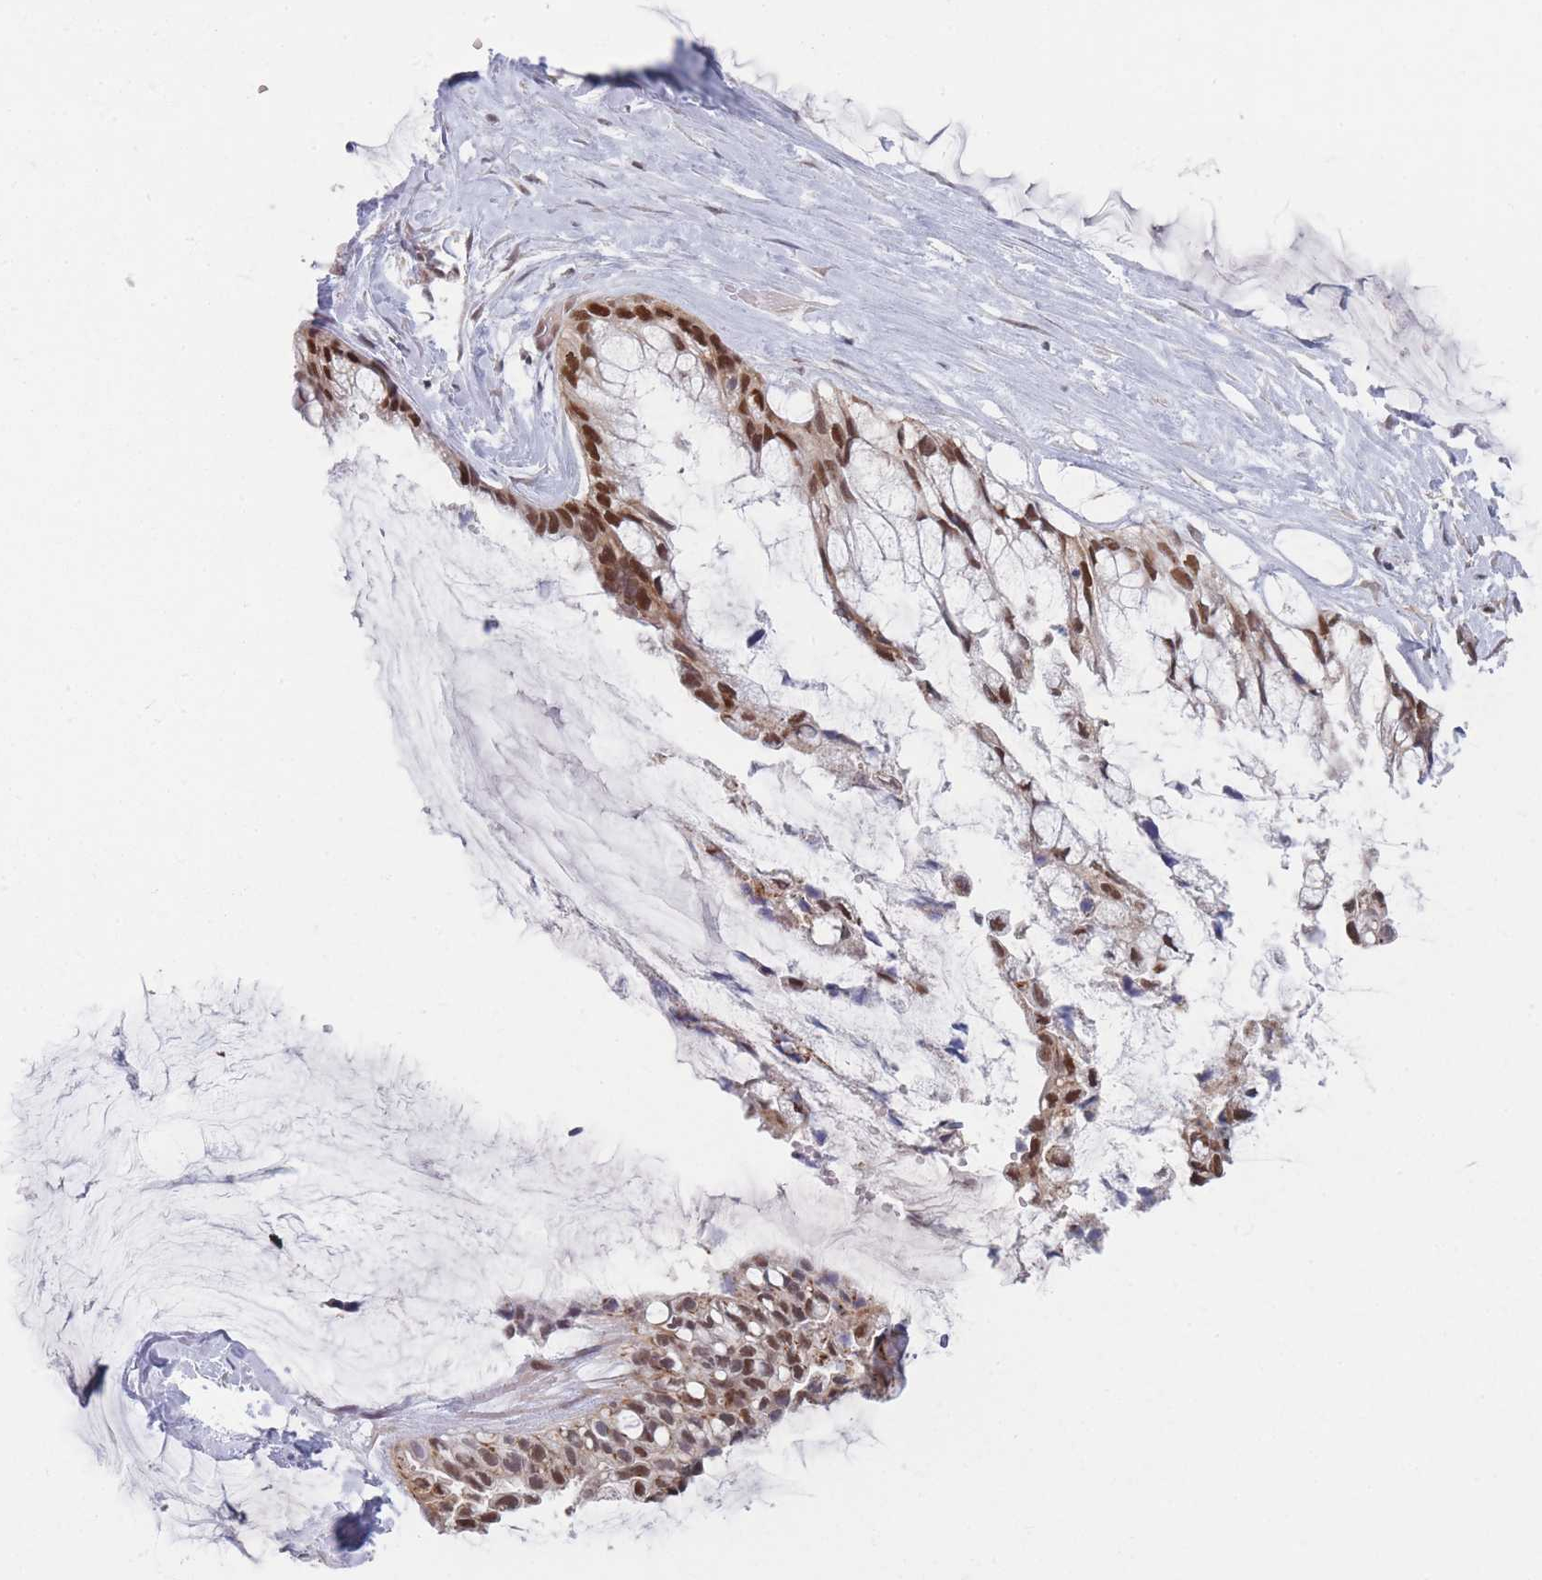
{"staining": {"intensity": "moderate", "quantity": ">75%", "location": "cytoplasmic/membranous,nuclear"}, "tissue": "ovarian cancer", "cell_type": "Tumor cells", "image_type": "cancer", "snomed": [{"axis": "morphology", "description": "Cystadenocarcinoma, mucinous, NOS"}, {"axis": "topography", "description": "Ovary"}], "caption": "Immunohistochemistry staining of ovarian mucinous cystadenocarcinoma, which shows medium levels of moderate cytoplasmic/membranous and nuclear positivity in about >75% of tumor cells indicating moderate cytoplasmic/membranous and nuclear protein positivity. The staining was performed using DAB (brown) for protein detection and nuclei were counterstained in hematoxylin (blue).", "gene": "ANKRD10", "patient": {"sex": "female", "age": 39}}